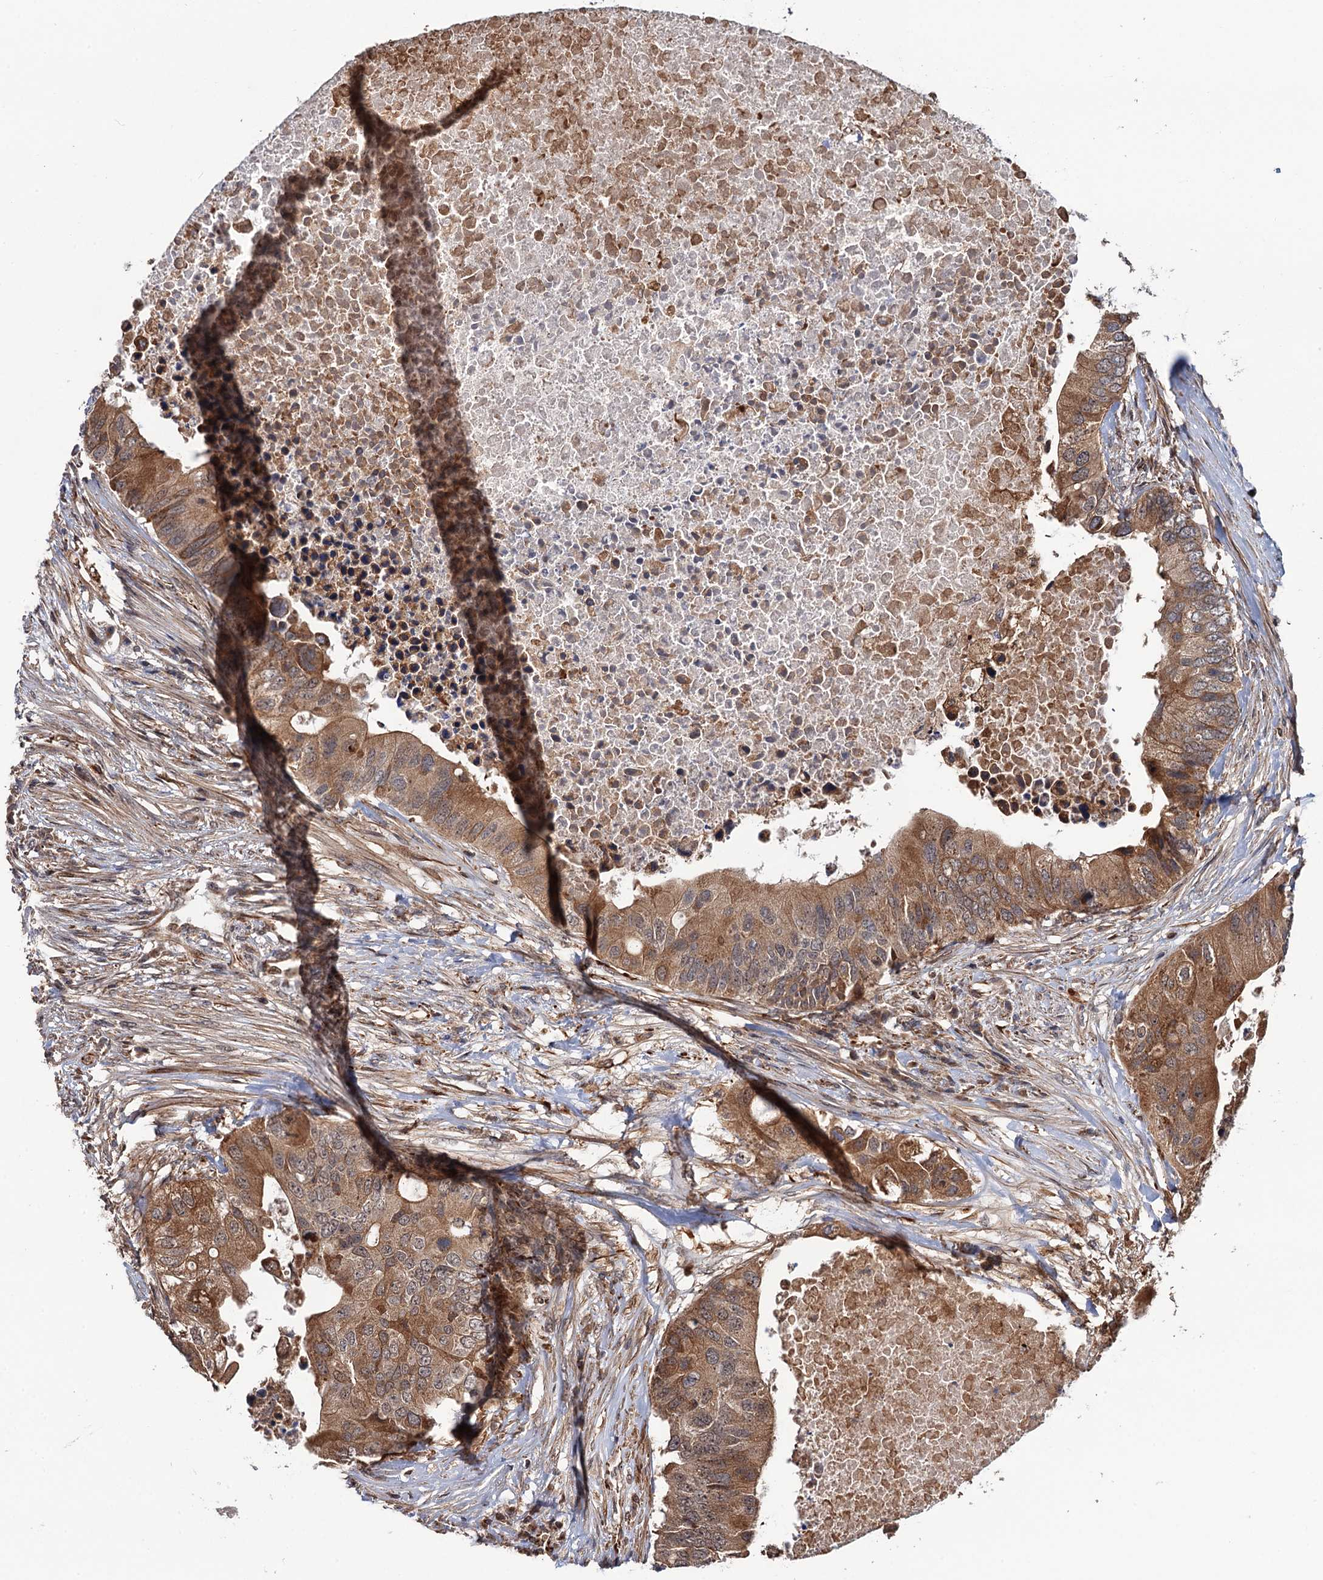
{"staining": {"intensity": "moderate", "quantity": ">75%", "location": "cytoplasmic/membranous,nuclear"}, "tissue": "colorectal cancer", "cell_type": "Tumor cells", "image_type": "cancer", "snomed": [{"axis": "morphology", "description": "Adenocarcinoma, NOS"}, {"axis": "topography", "description": "Colon"}], "caption": "Human adenocarcinoma (colorectal) stained with a brown dye exhibits moderate cytoplasmic/membranous and nuclear positive positivity in about >75% of tumor cells.", "gene": "FSIP1", "patient": {"sex": "male", "age": 71}}